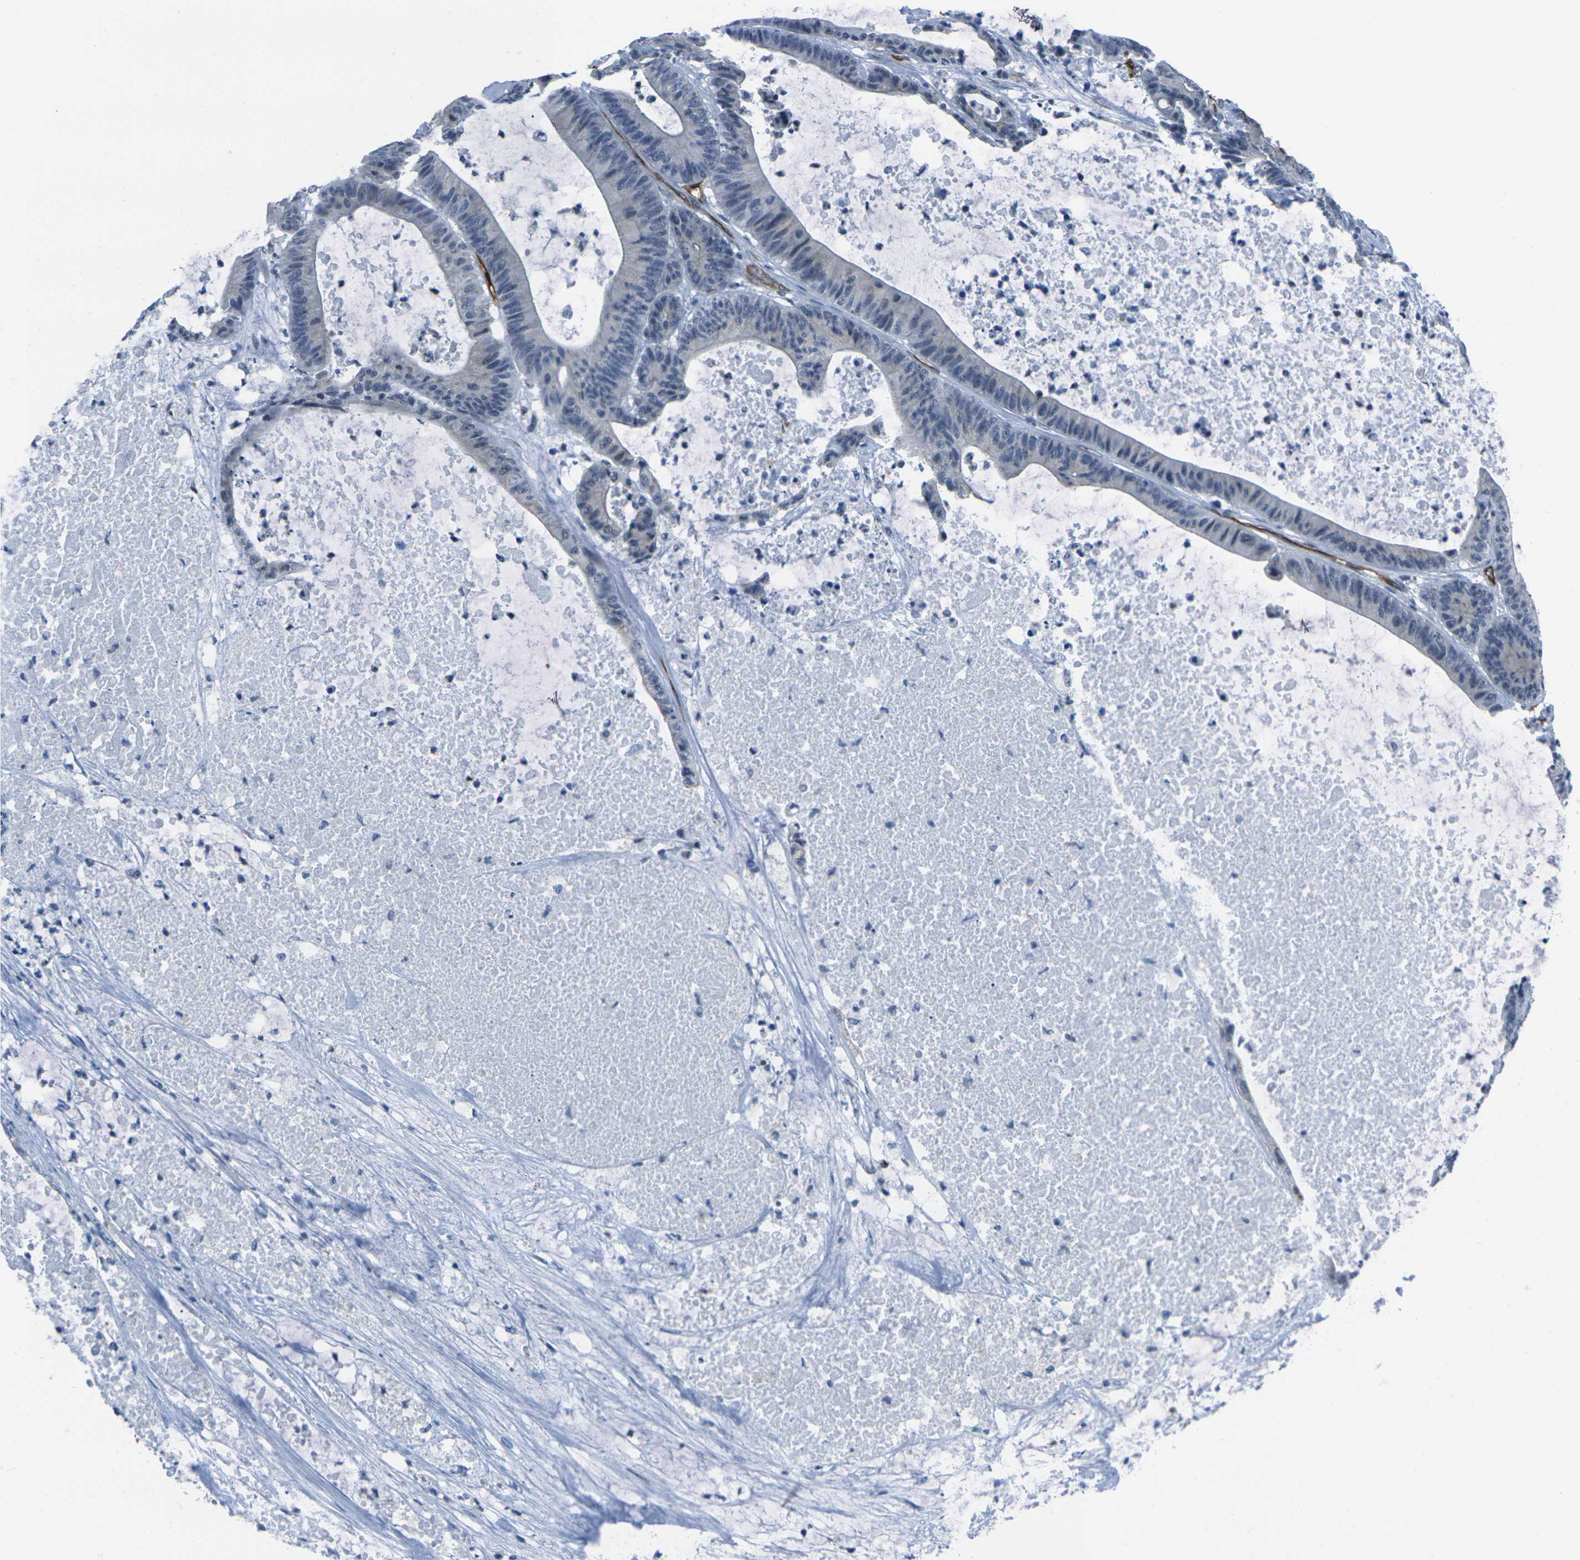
{"staining": {"intensity": "negative", "quantity": "none", "location": "none"}, "tissue": "colorectal cancer", "cell_type": "Tumor cells", "image_type": "cancer", "snomed": [{"axis": "morphology", "description": "Adenocarcinoma, NOS"}, {"axis": "topography", "description": "Colon"}], "caption": "Immunohistochemical staining of adenocarcinoma (colorectal) exhibits no significant expression in tumor cells.", "gene": "HSPA12B", "patient": {"sex": "female", "age": 84}}